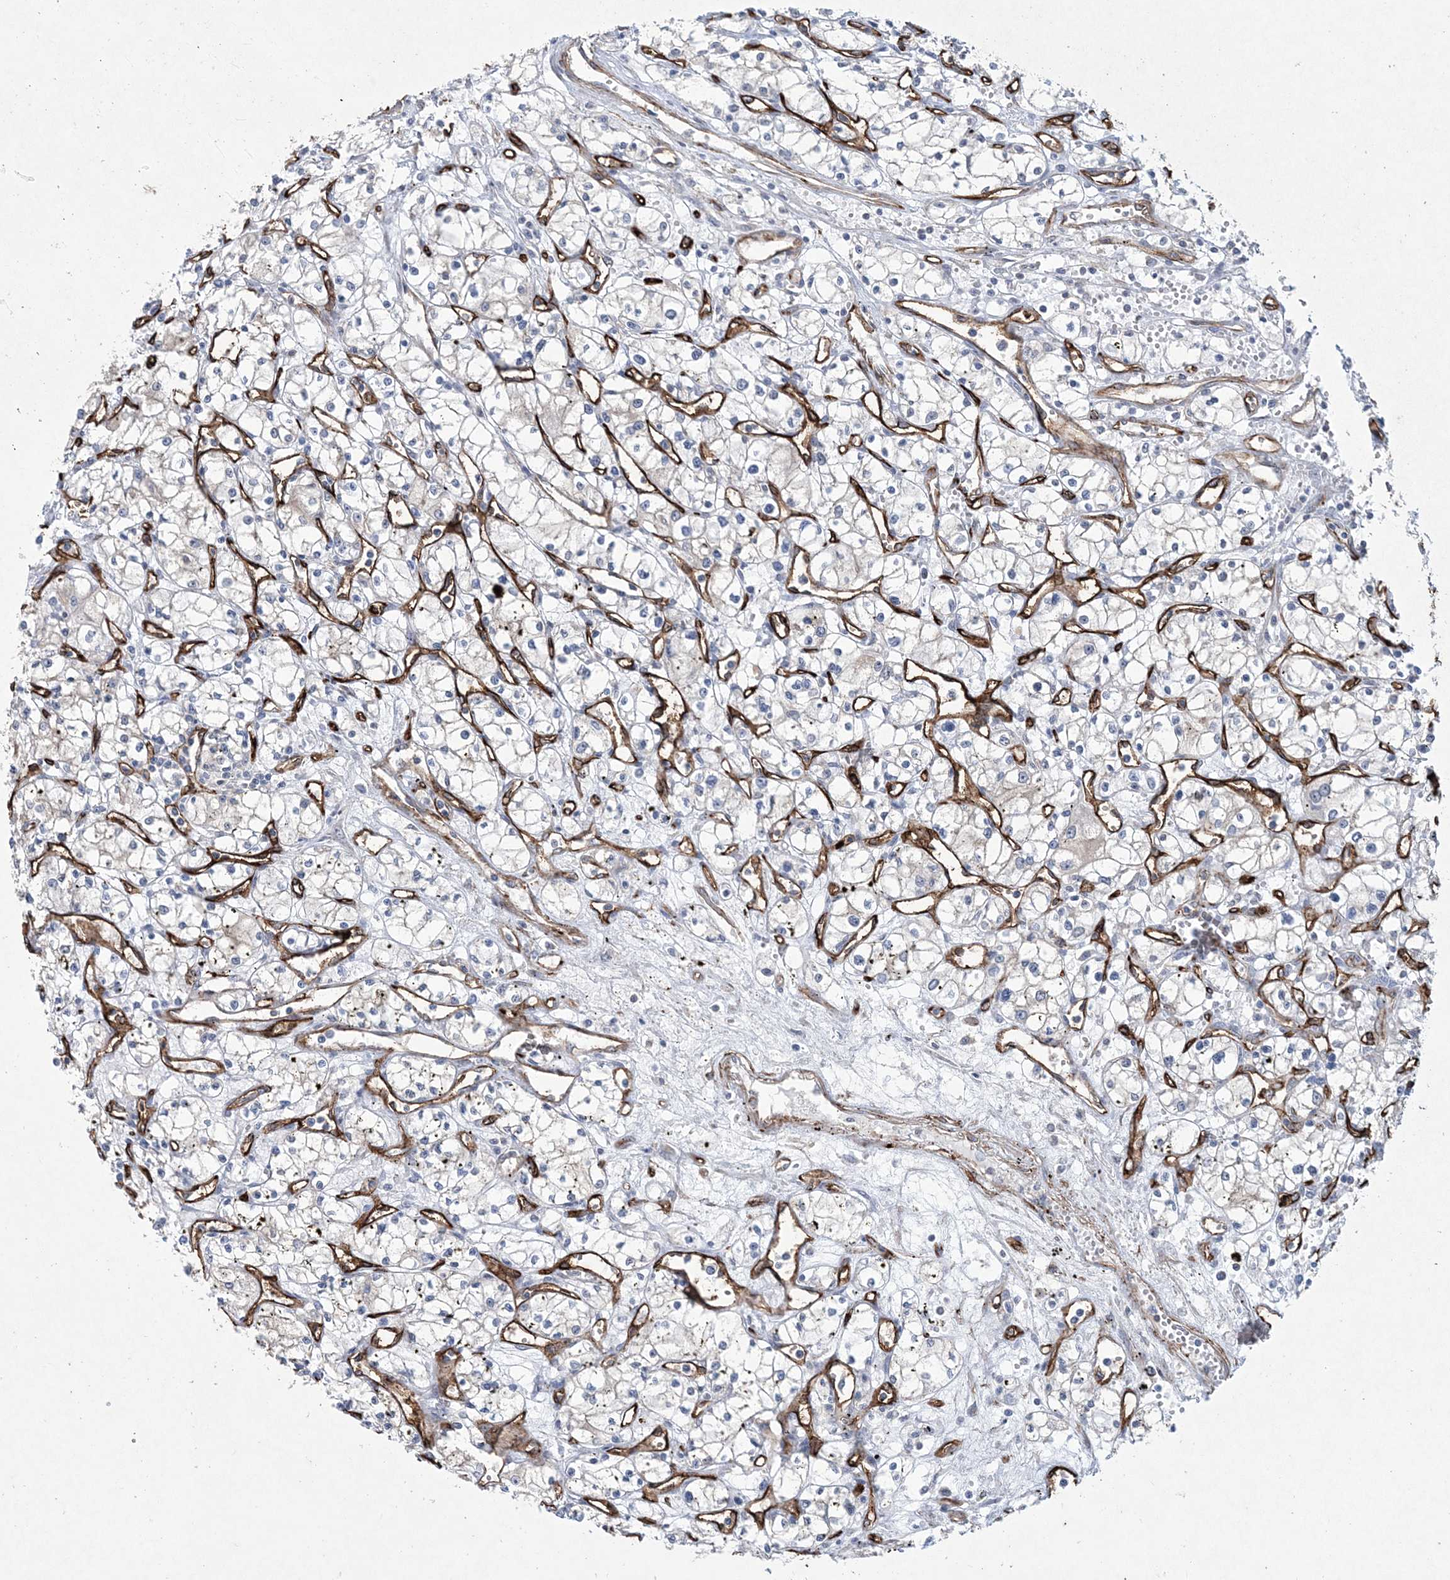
{"staining": {"intensity": "negative", "quantity": "none", "location": "none"}, "tissue": "renal cancer", "cell_type": "Tumor cells", "image_type": "cancer", "snomed": [{"axis": "morphology", "description": "Adenocarcinoma, NOS"}, {"axis": "topography", "description": "Kidney"}], "caption": "A histopathology image of human renal cancer (adenocarcinoma) is negative for staining in tumor cells.", "gene": "DPCD", "patient": {"sex": "male", "age": 59}}